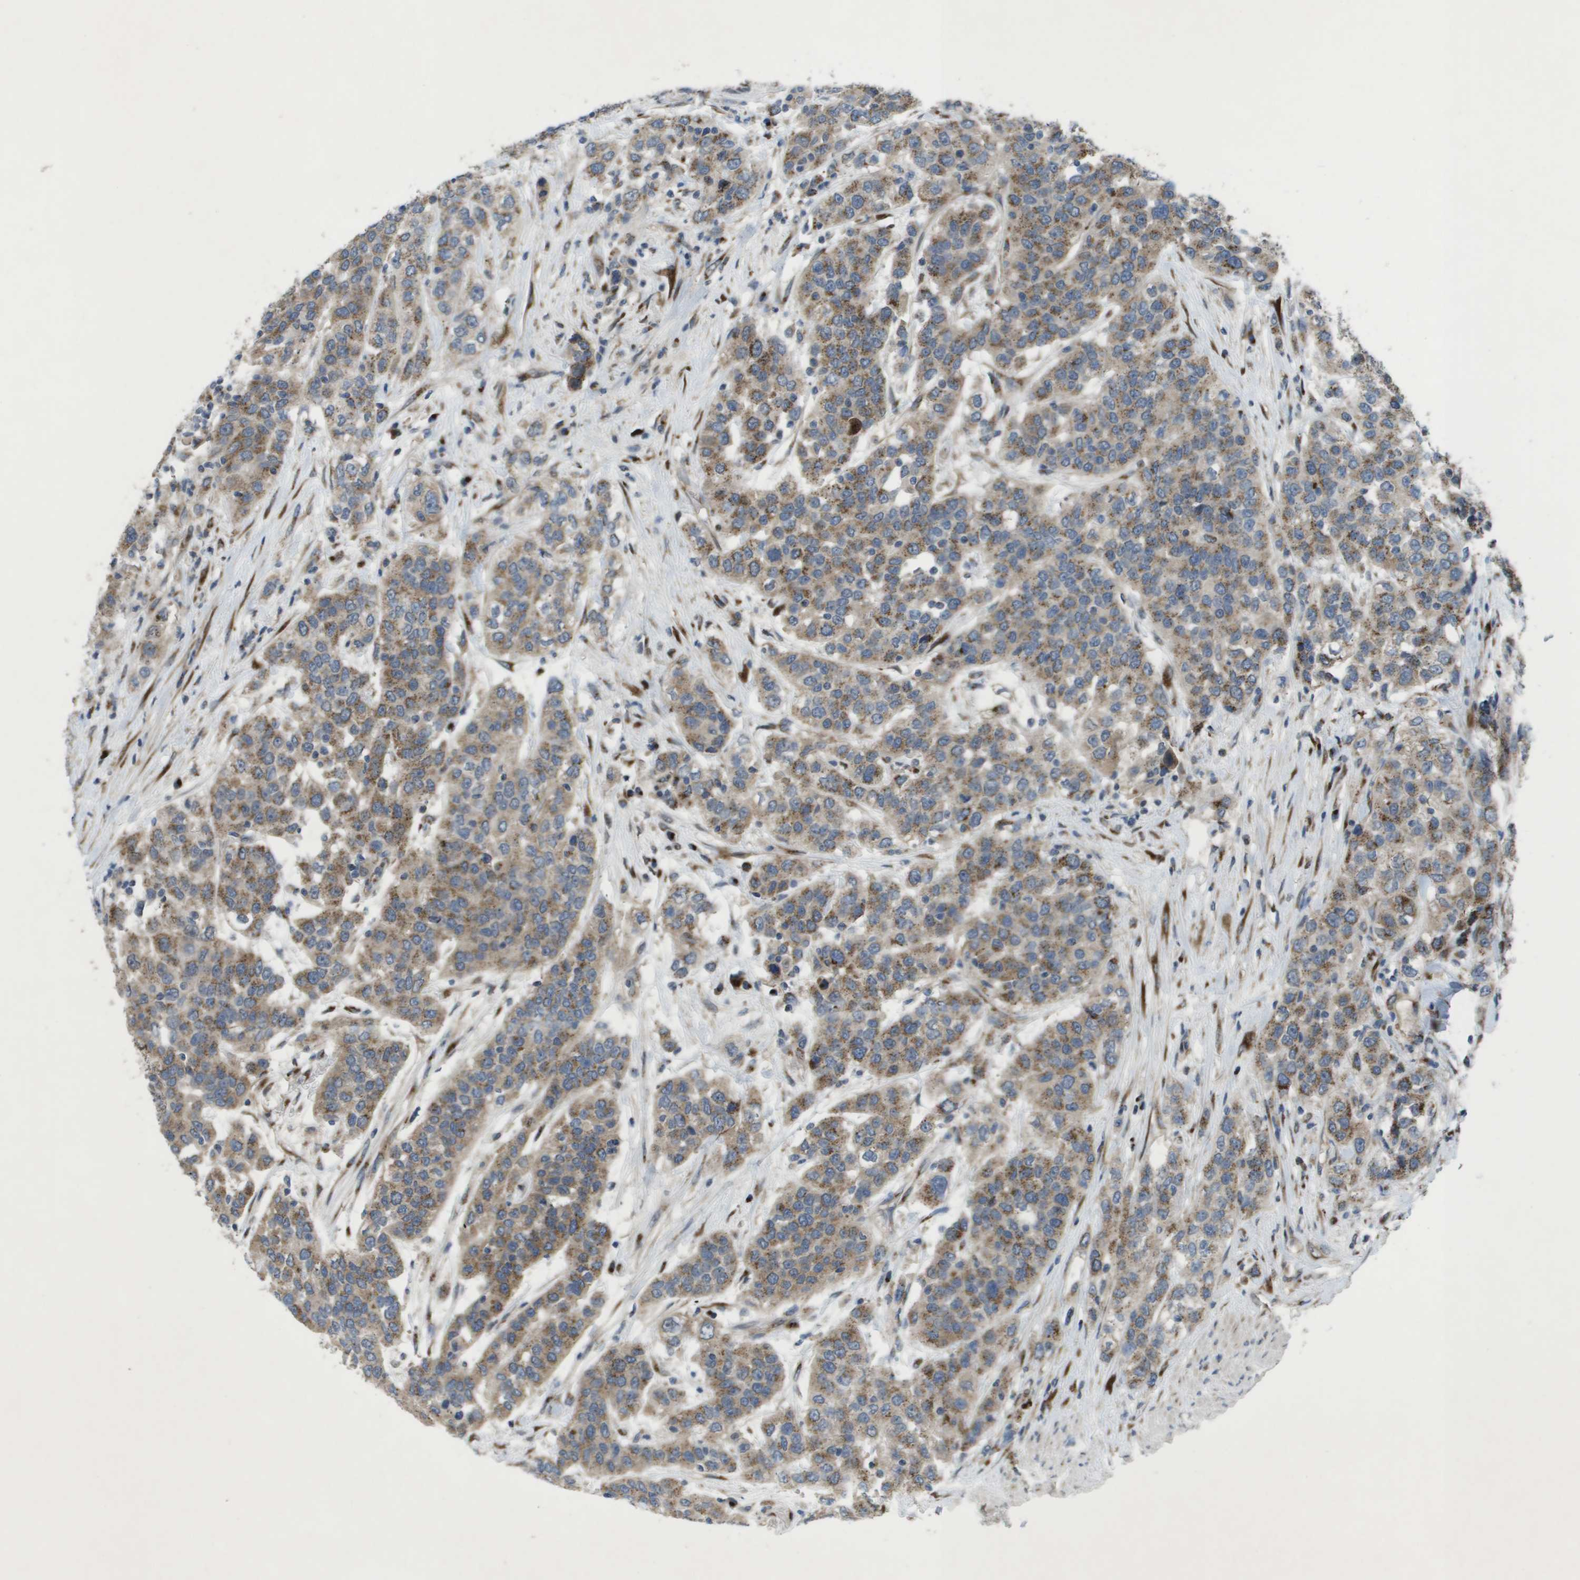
{"staining": {"intensity": "moderate", "quantity": ">75%", "location": "cytoplasmic/membranous"}, "tissue": "urothelial cancer", "cell_type": "Tumor cells", "image_type": "cancer", "snomed": [{"axis": "morphology", "description": "Urothelial carcinoma, High grade"}, {"axis": "topography", "description": "Urinary bladder"}], "caption": "Tumor cells display medium levels of moderate cytoplasmic/membranous positivity in about >75% of cells in urothelial cancer.", "gene": "QSOX2", "patient": {"sex": "female", "age": 80}}